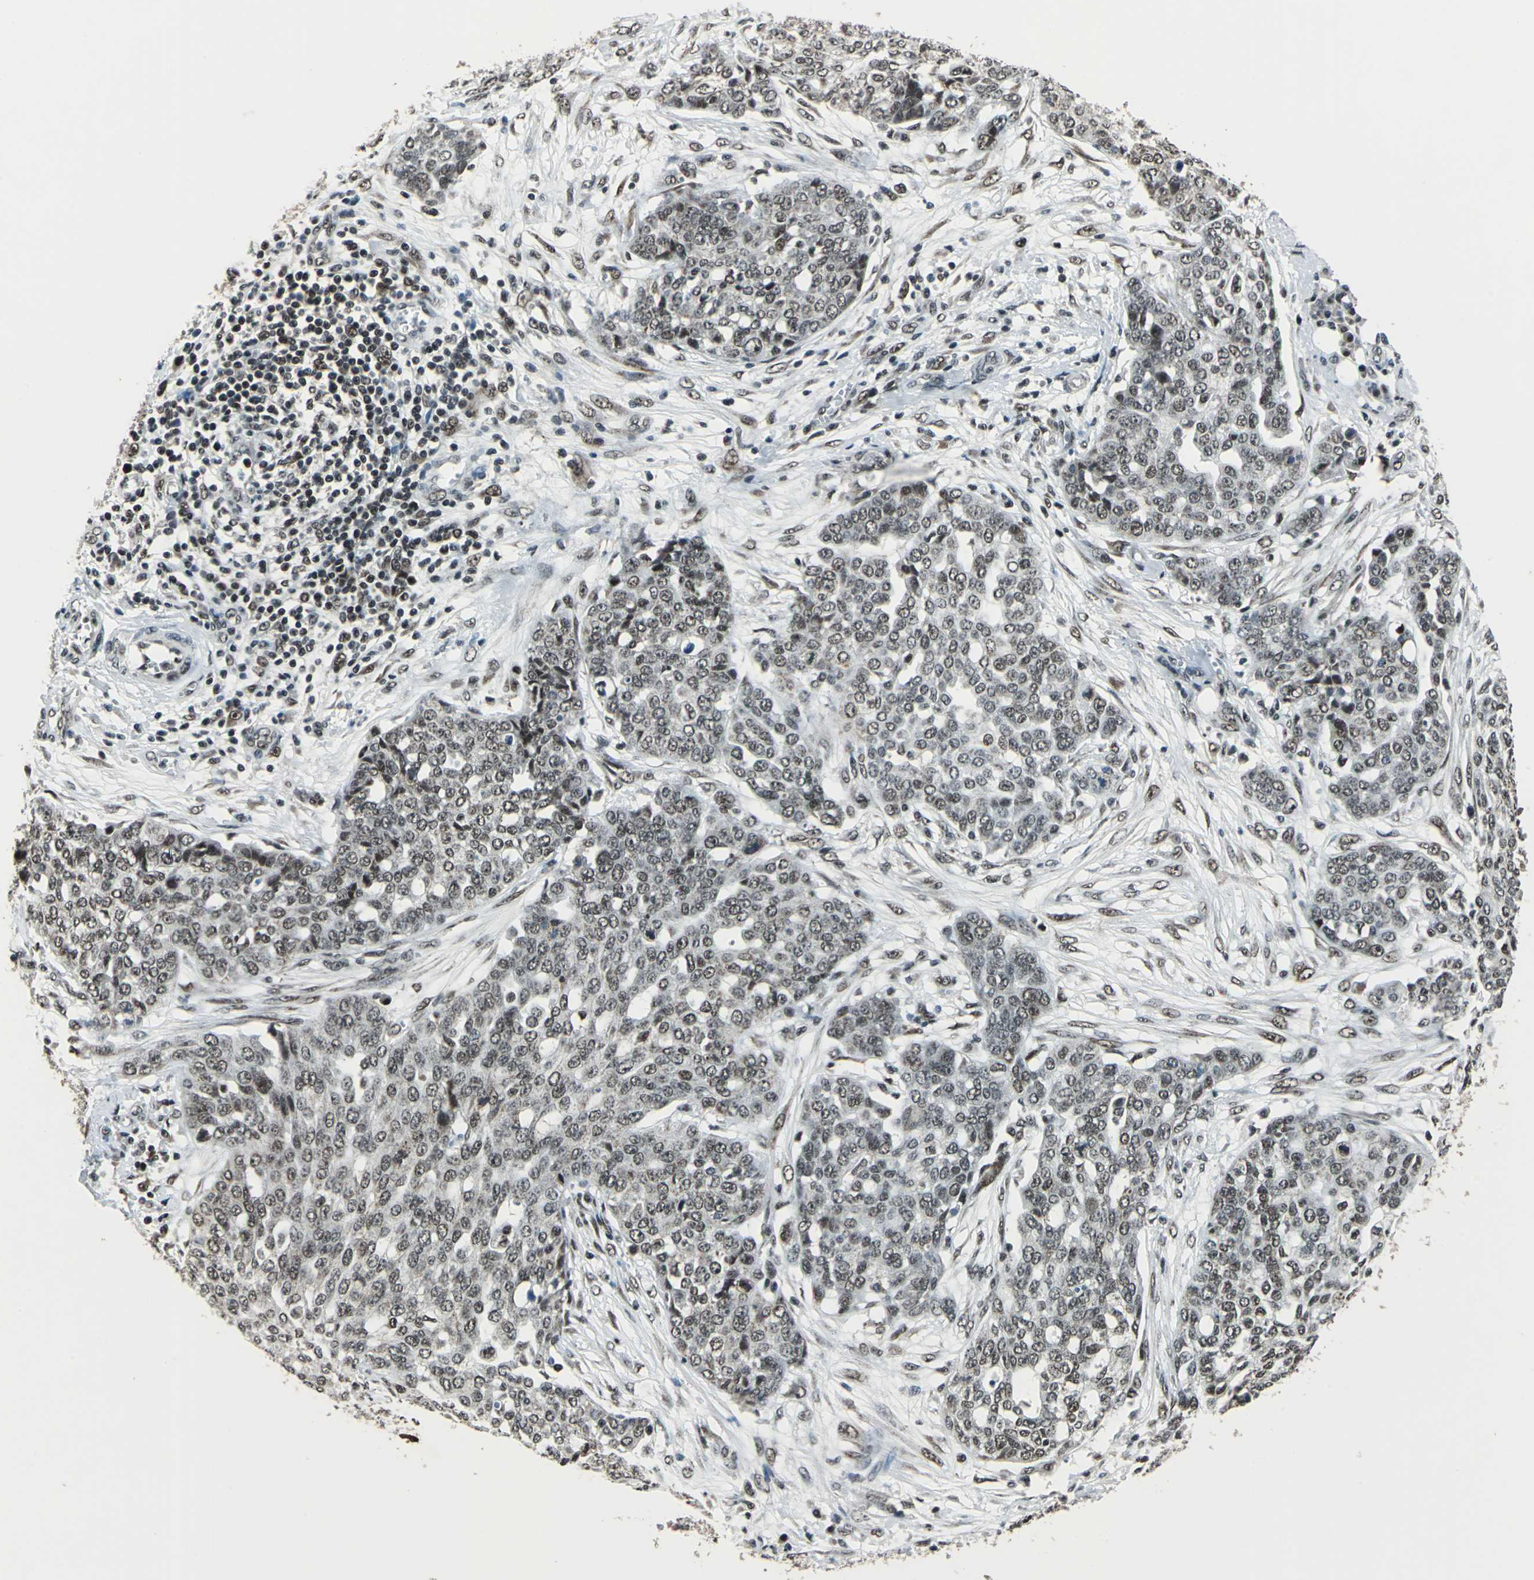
{"staining": {"intensity": "moderate", "quantity": "25%-75%", "location": "nuclear"}, "tissue": "ovarian cancer", "cell_type": "Tumor cells", "image_type": "cancer", "snomed": [{"axis": "morphology", "description": "Cystadenocarcinoma, serous, NOS"}, {"axis": "topography", "description": "Soft tissue"}, {"axis": "topography", "description": "Ovary"}], "caption": "The micrograph reveals immunohistochemical staining of serous cystadenocarcinoma (ovarian). There is moderate nuclear staining is identified in about 25%-75% of tumor cells.", "gene": "BCLAF1", "patient": {"sex": "female", "age": 57}}